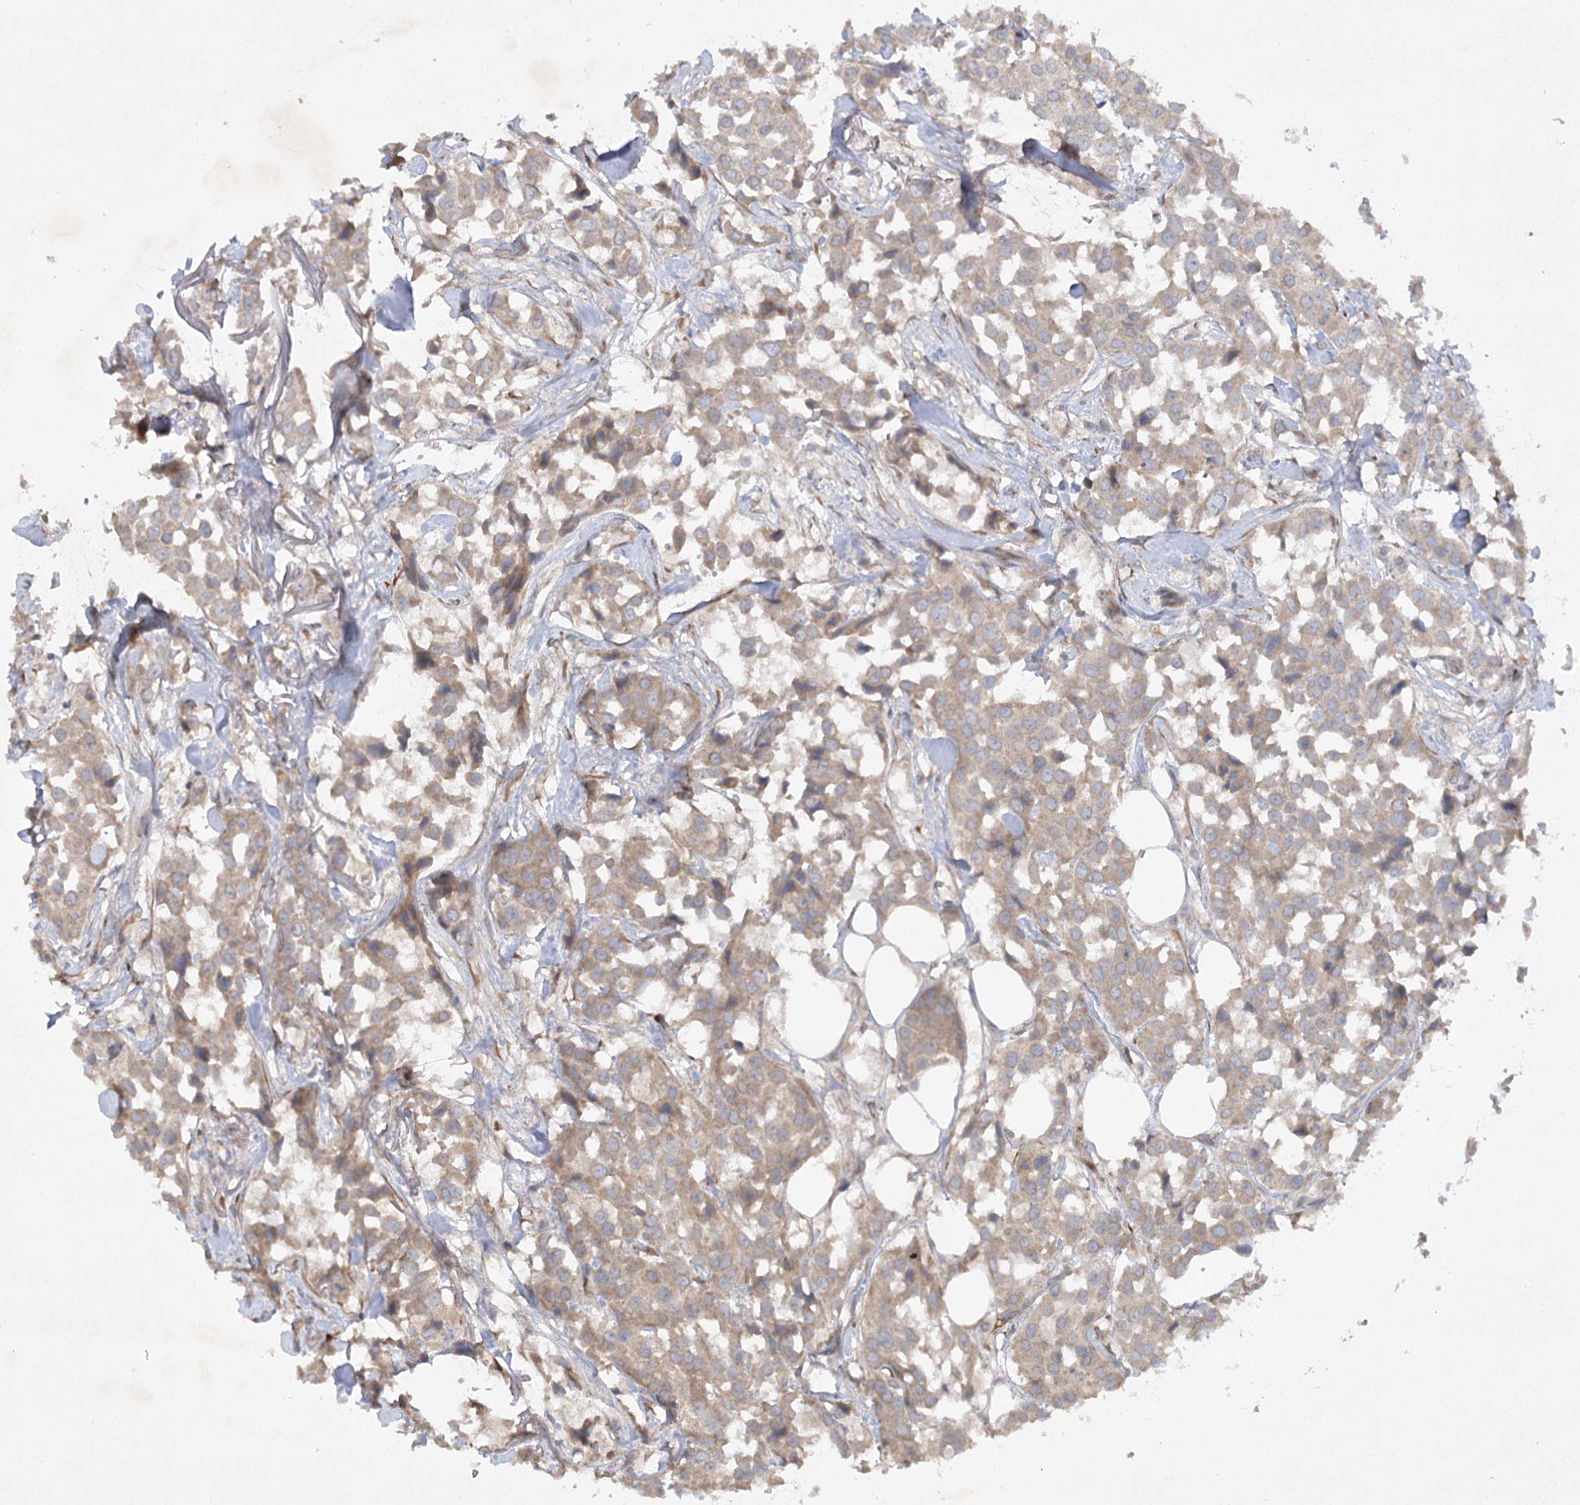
{"staining": {"intensity": "weak", "quantity": ">75%", "location": "cytoplasmic/membranous"}, "tissue": "breast cancer", "cell_type": "Tumor cells", "image_type": "cancer", "snomed": [{"axis": "morphology", "description": "Duct carcinoma"}, {"axis": "topography", "description": "Breast"}], "caption": "Breast infiltrating ductal carcinoma tissue exhibits weak cytoplasmic/membranous staining in about >75% of tumor cells", "gene": "TRAF3IP1", "patient": {"sex": "female", "age": 80}}